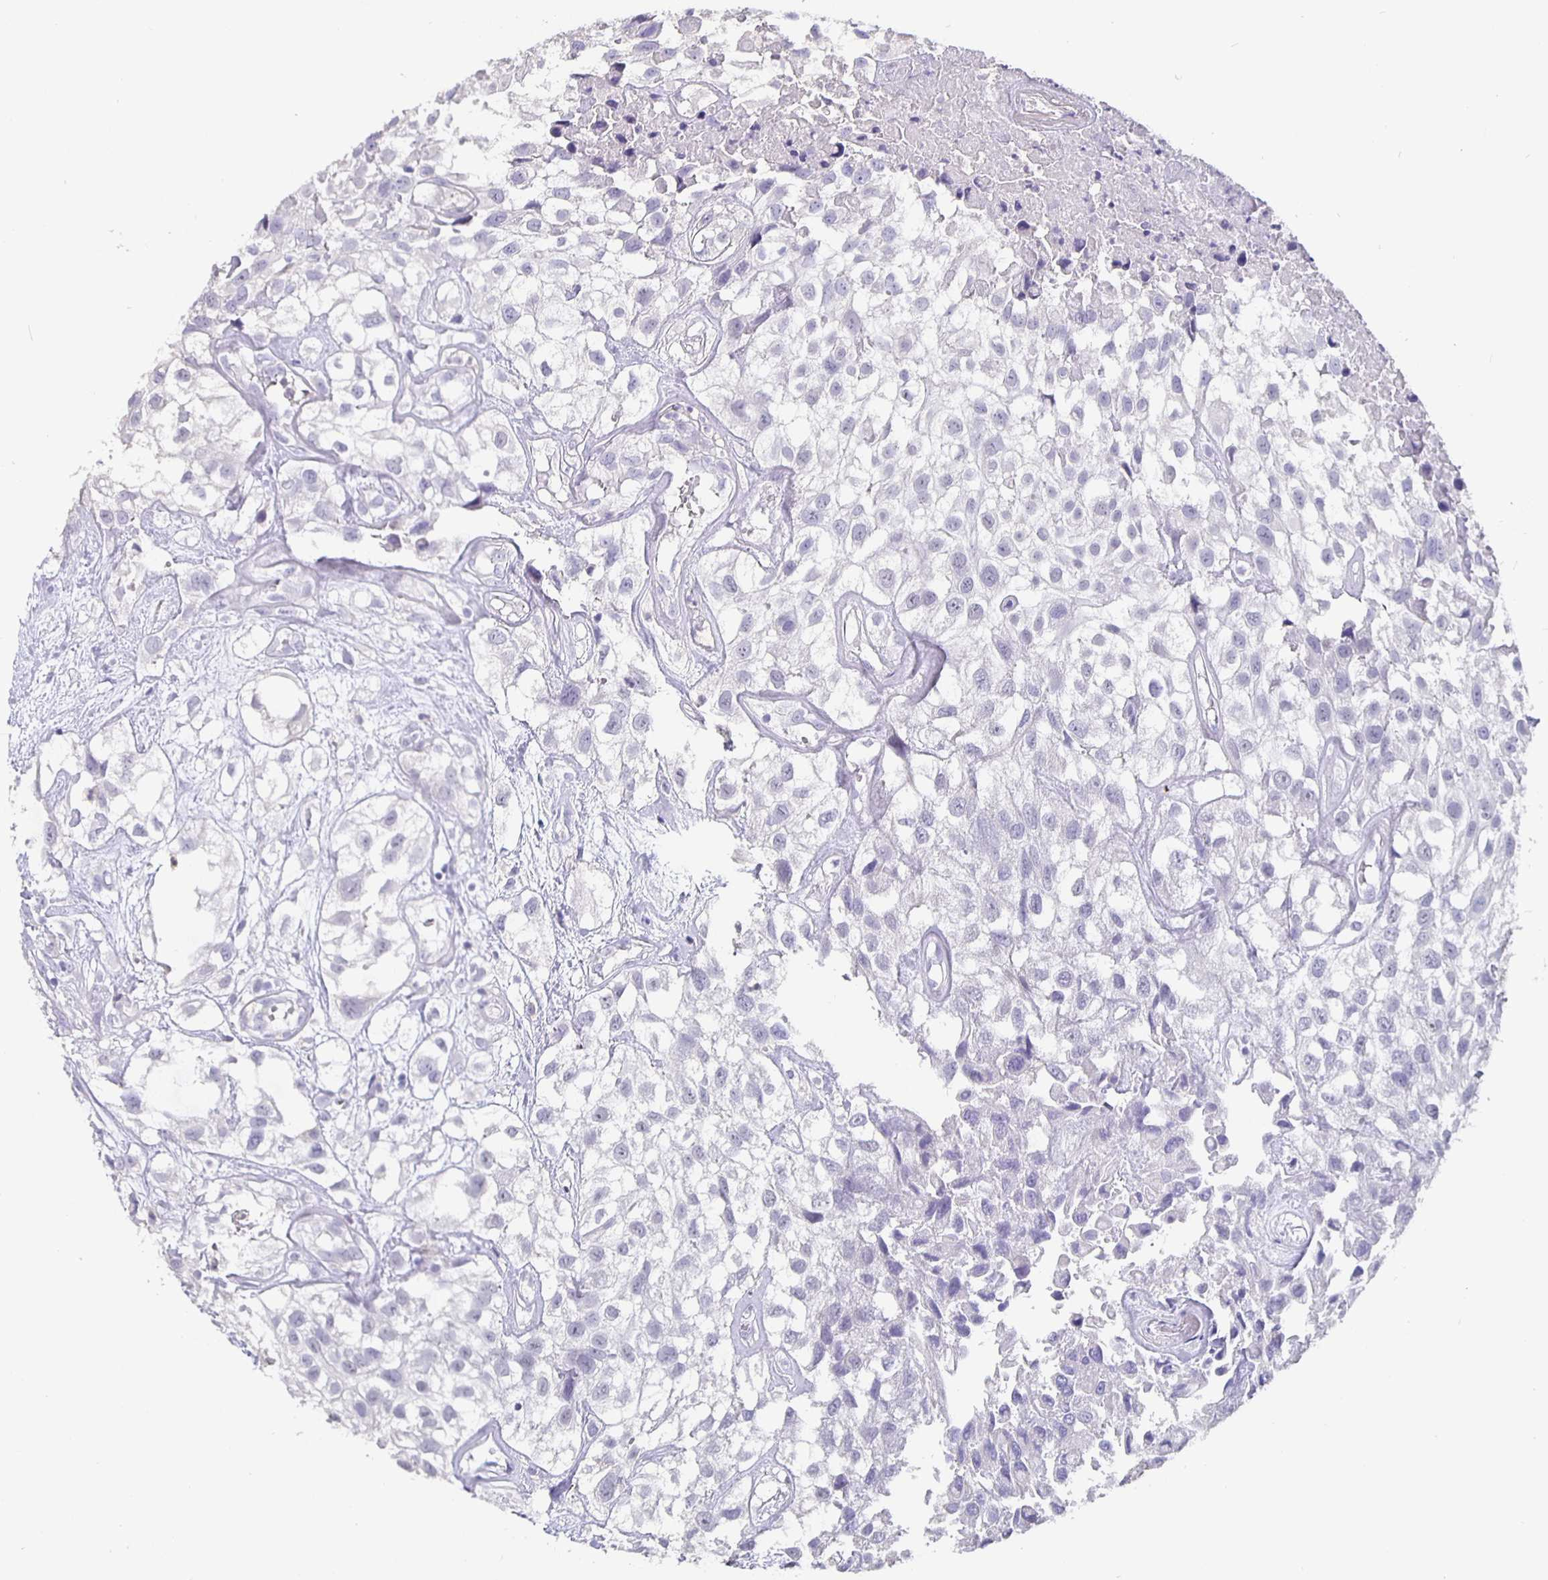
{"staining": {"intensity": "negative", "quantity": "none", "location": "none"}, "tissue": "urothelial cancer", "cell_type": "Tumor cells", "image_type": "cancer", "snomed": [{"axis": "morphology", "description": "Urothelial carcinoma, High grade"}, {"axis": "topography", "description": "Urinary bladder"}], "caption": "This image is of urothelial cancer stained with immunohistochemistry (IHC) to label a protein in brown with the nuclei are counter-stained blue. There is no expression in tumor cells. Nuclei are stained in blue.", "gene": "GPX4", "patient": {"sex": "male", "age": 56}}